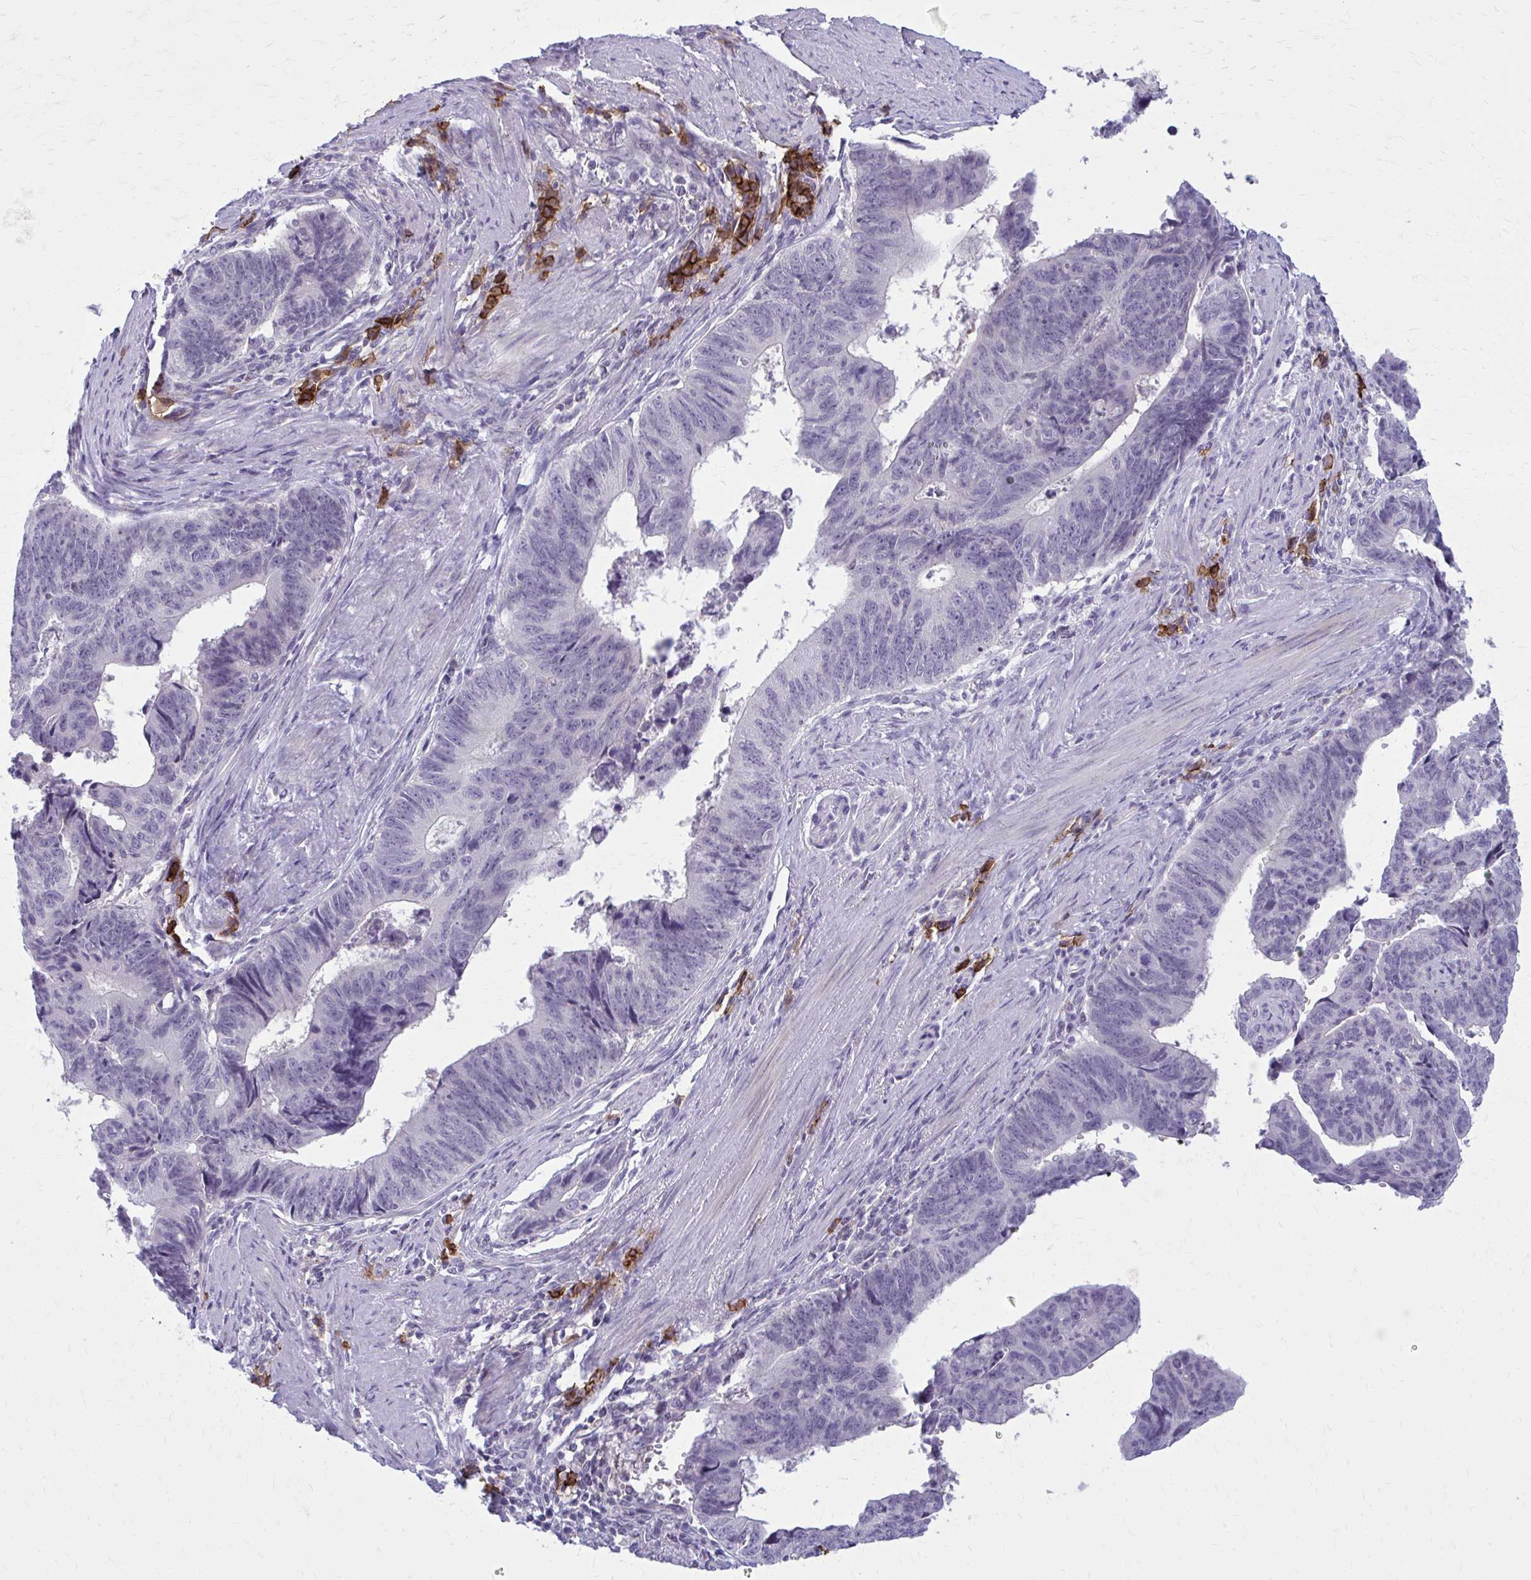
{"staining": {"intensity": "negative", "quantity": "none", "location": "none"}, "tissue": "stomach cancer", "cell_type": "Tumor cells", "image_type": "cancer", "snomed": [{"axis": "morphology", "description": "Adenocarcinoma, NOS"}, {"axis": "topography", "description": "Stomach"}], "caption": "Stomach adenocarcinoma was stained to show a protein in brown. There is no significant expression in tumor cells.", "gene": "CD38", "patient": {"sex": "male", "age": 59}}